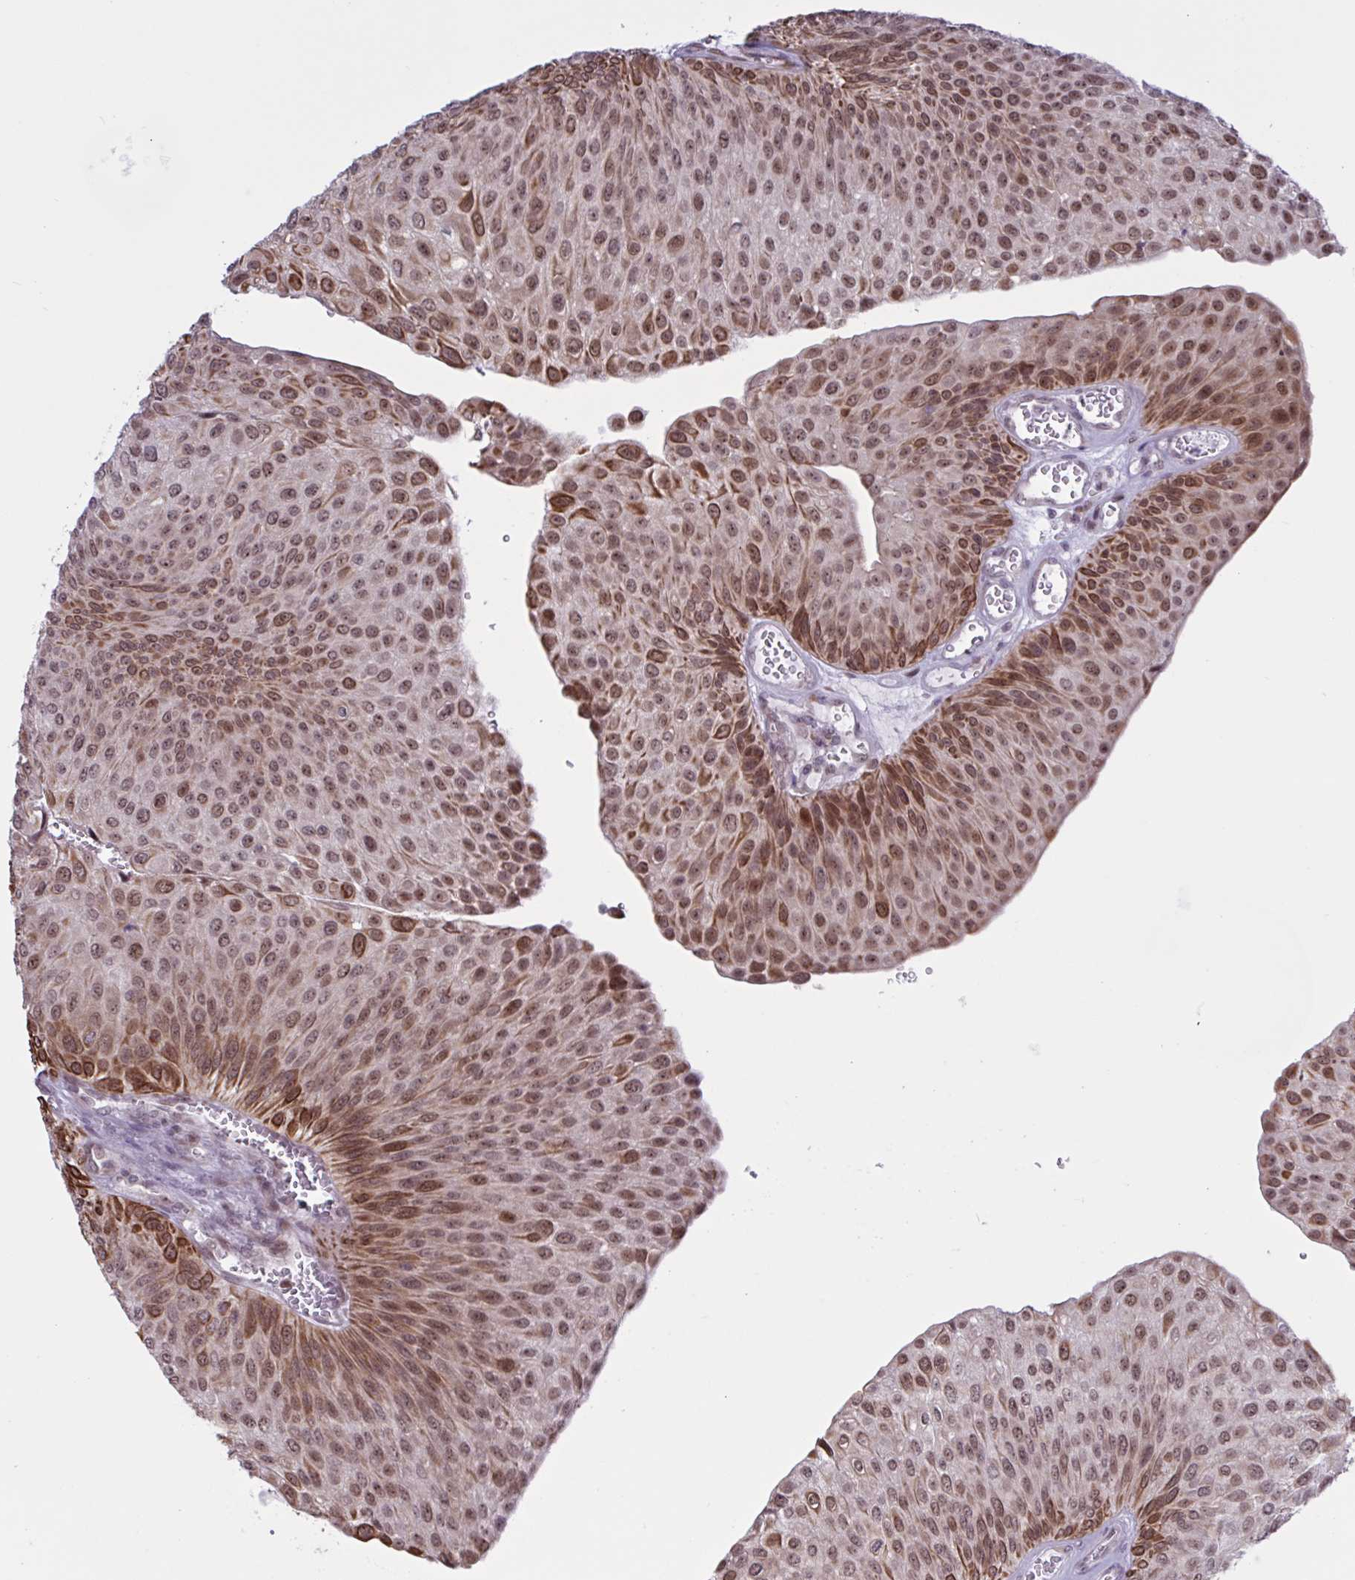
{"staining": {"intensity": "moderate", "quantity": ">75%", "location": "cytoplasmic/membranous"}, "tissue": "urothelial cancer", "cell_type": "Tumor cells", "image_type": "cancer", "snomed": [{"axis": "morphology", "description": "Urothelial carcinoma, NOS"}, {"axis": "topography", "description": "Urinary bladder"}], "caption": "Urothelial cancer tissue displays moderate cytoplasmic/membranous staining in approximately >75% of tumor cells Nuclei are stained in blue.", "gene": "PRMT6", "patient": {"sex": "male", "age": 67}}